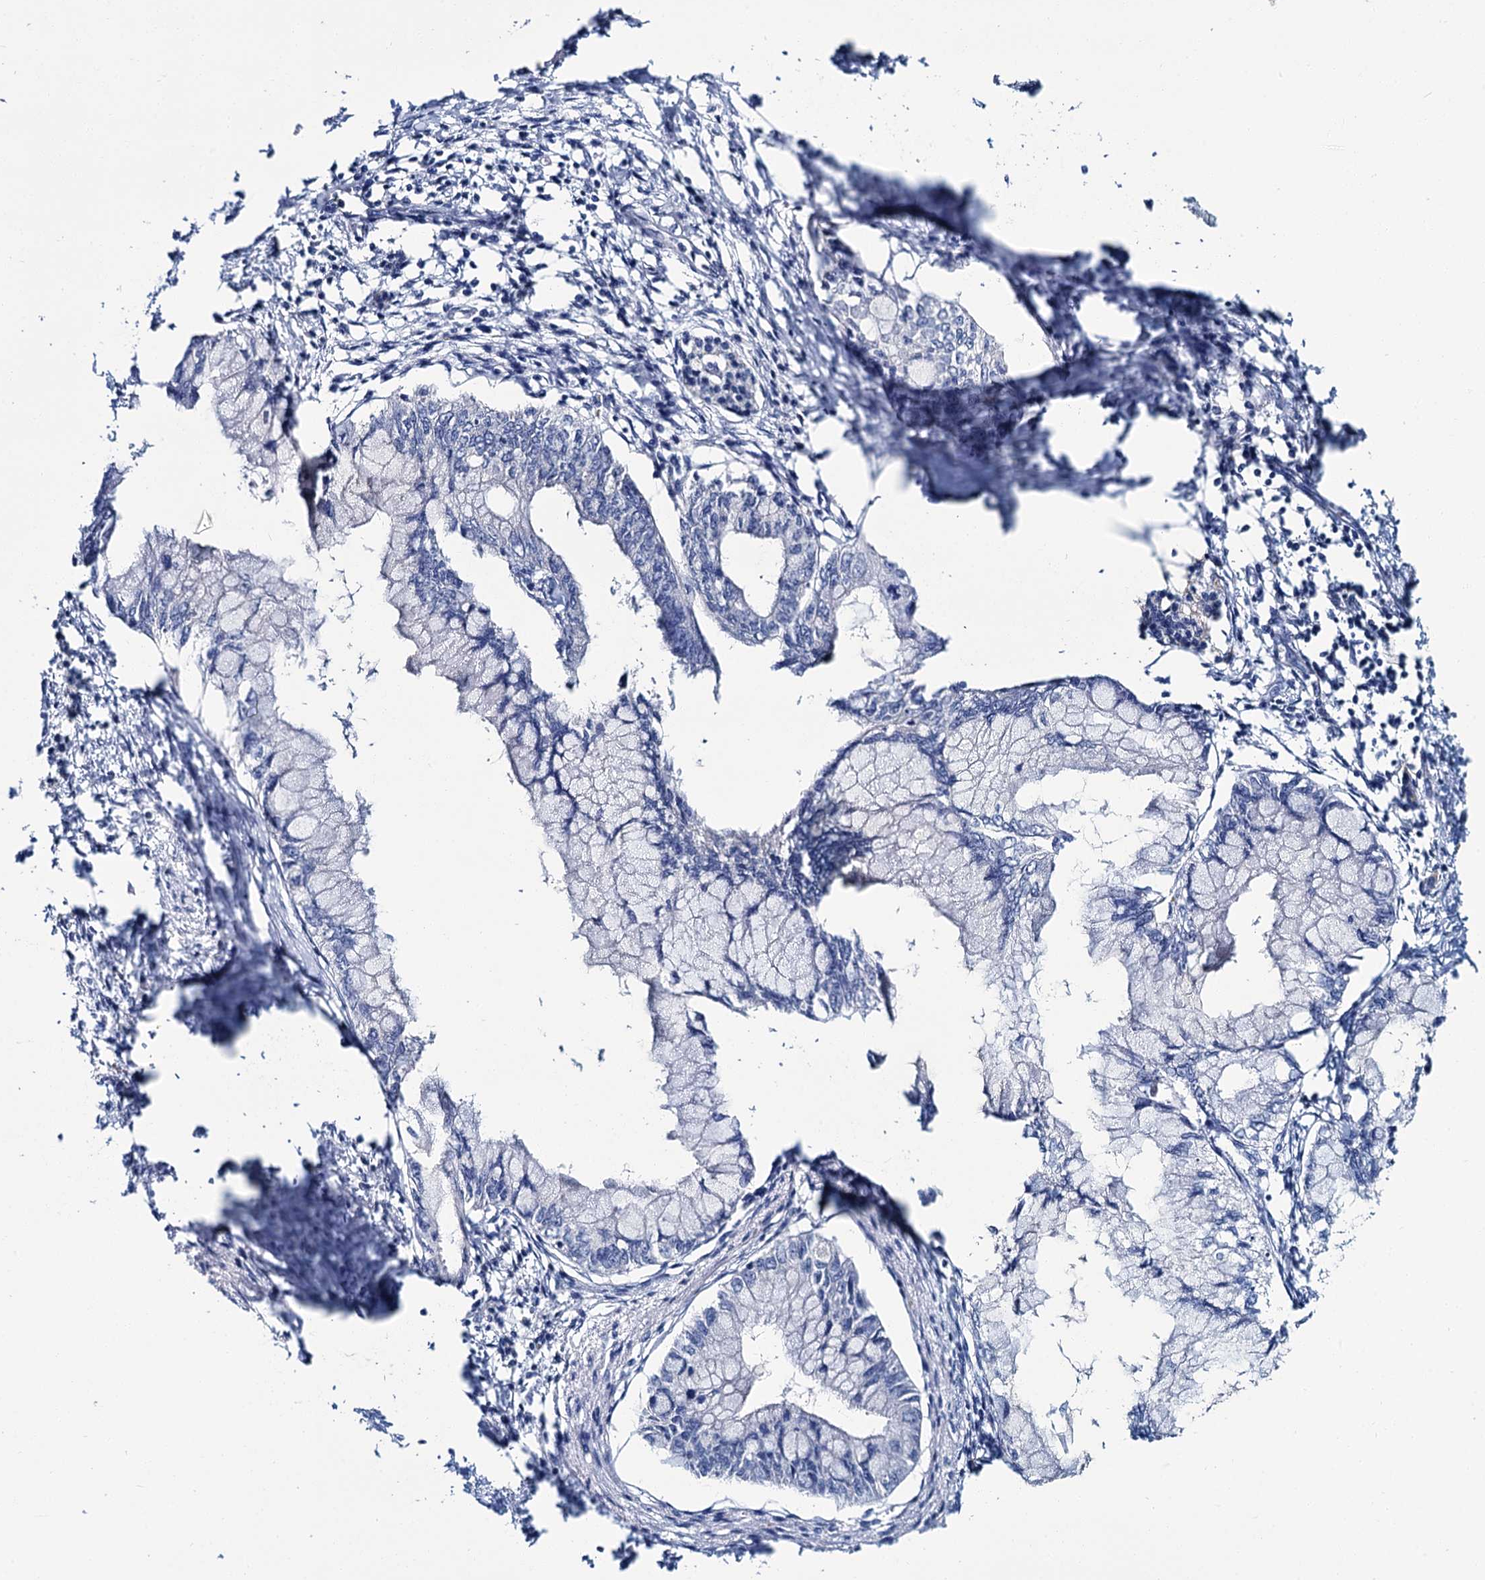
{"staining": {"intensity": "negative", "quantity": "none", "location": "none"}, "tissue": "pancreatic cancer", "cell_type": "Tumor cells", "image_type": "cancer", "snomed": [{"axis": "morphology", "description": "Adenocarcinoma, NOS"}, {"axis": "topography", "description": "Pancreas"}], "caption": "The micrograph exhibits no significant positivity in tumor cells of adenocarcinoma (pancreatic).", "gene": "ATG2A", "patient": {"sex": "male", "age": 48}}